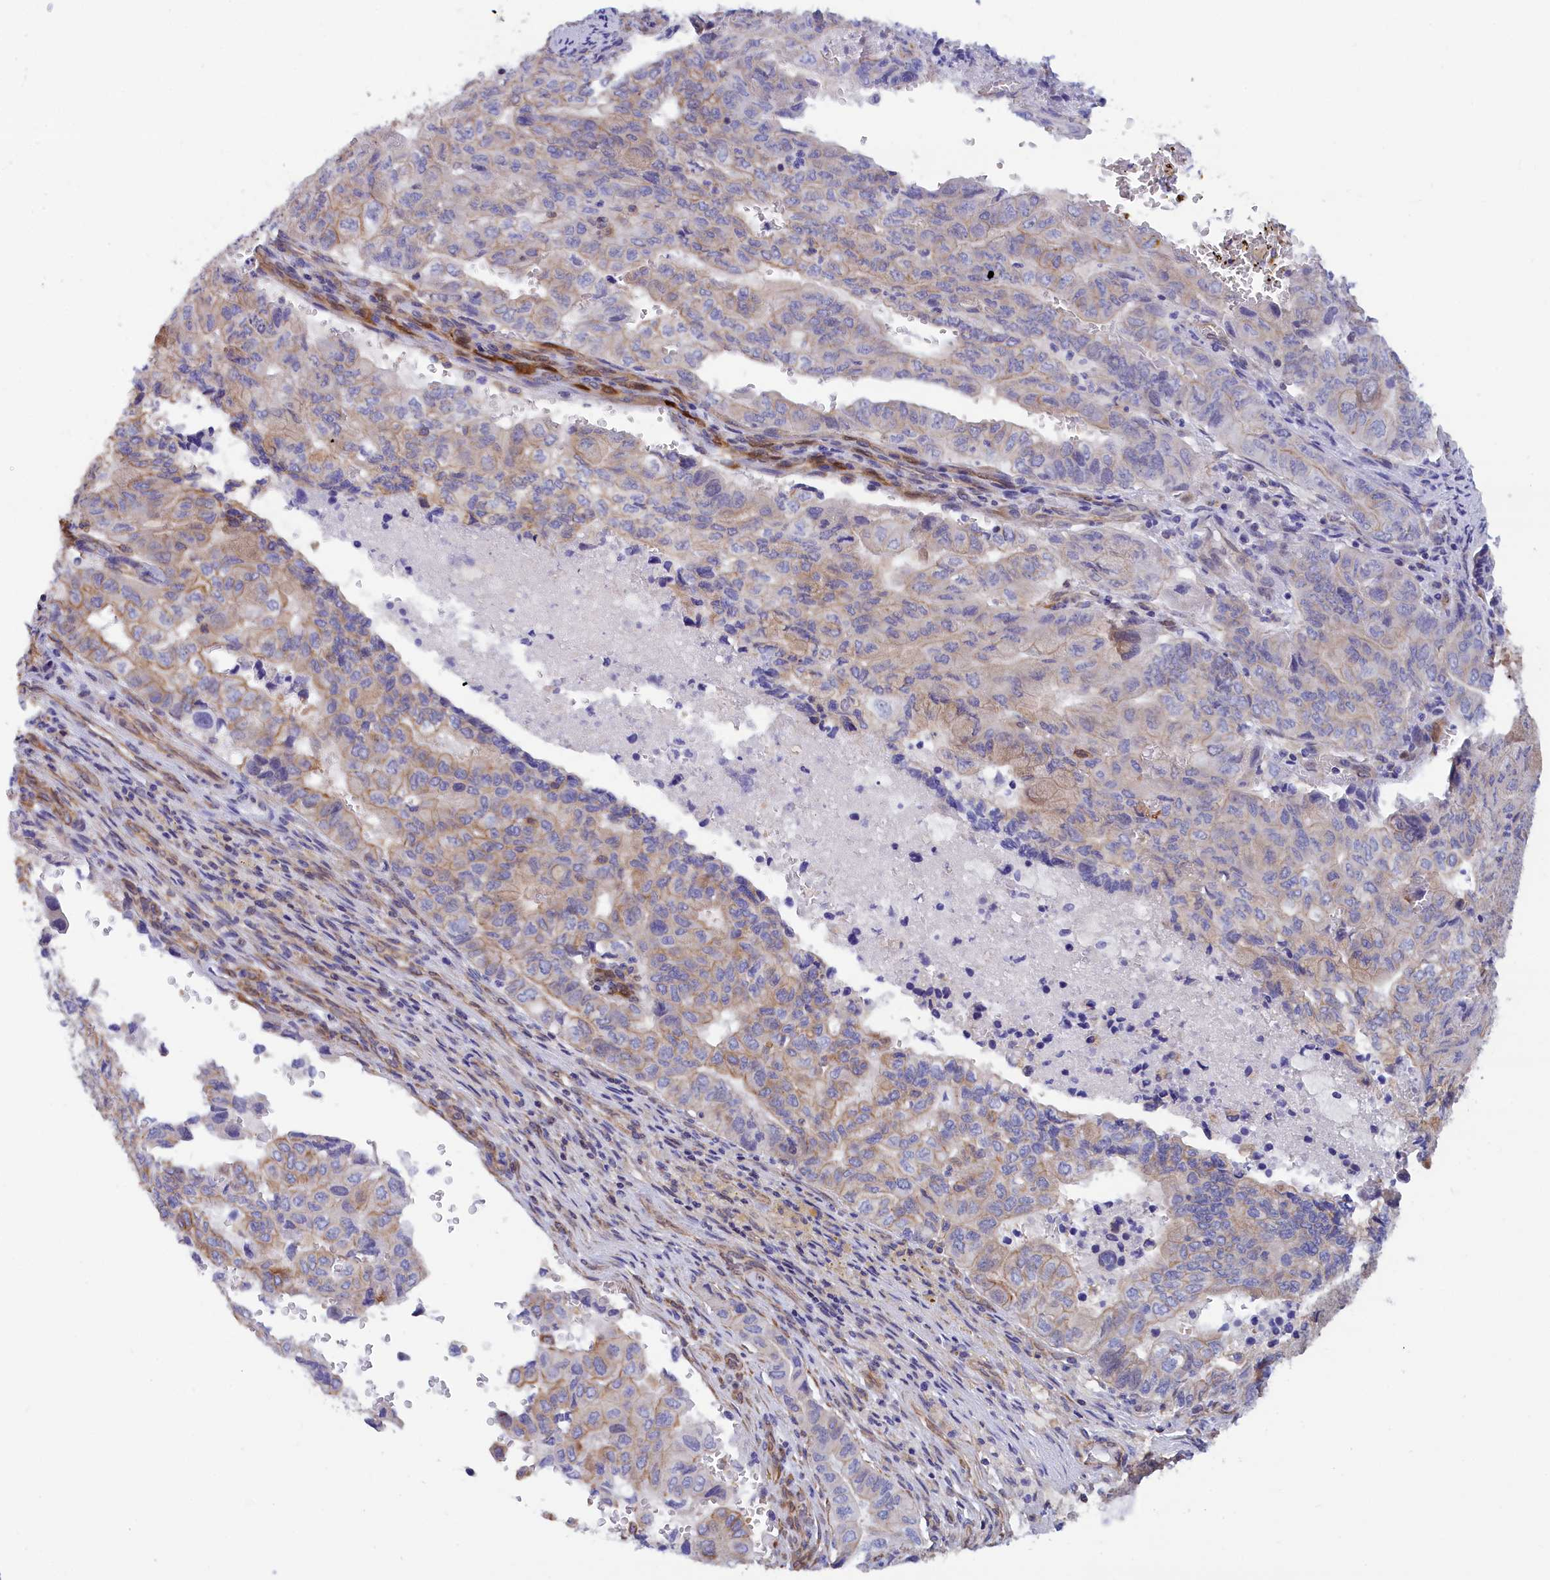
{"staining": {"intensity": "weak", "quantity": "<25%", "location": "cytoplasmic/membranous"}, "tissue": "pancreatic cancer", "cell_type": "Tumor cells", "image_type": "cancer", "snomed": [{"axis": "morphology", "description": "Adenocarcinoma, NOS"}, {"axis": "topography", "description": "Pancreas"}], "caption": "The image exhibits no staining of tumor cells in pancreatic cancer (adenocarcinoma).", "gene": "ABCC12", "patient": {"sex": "male", "age": 51}}